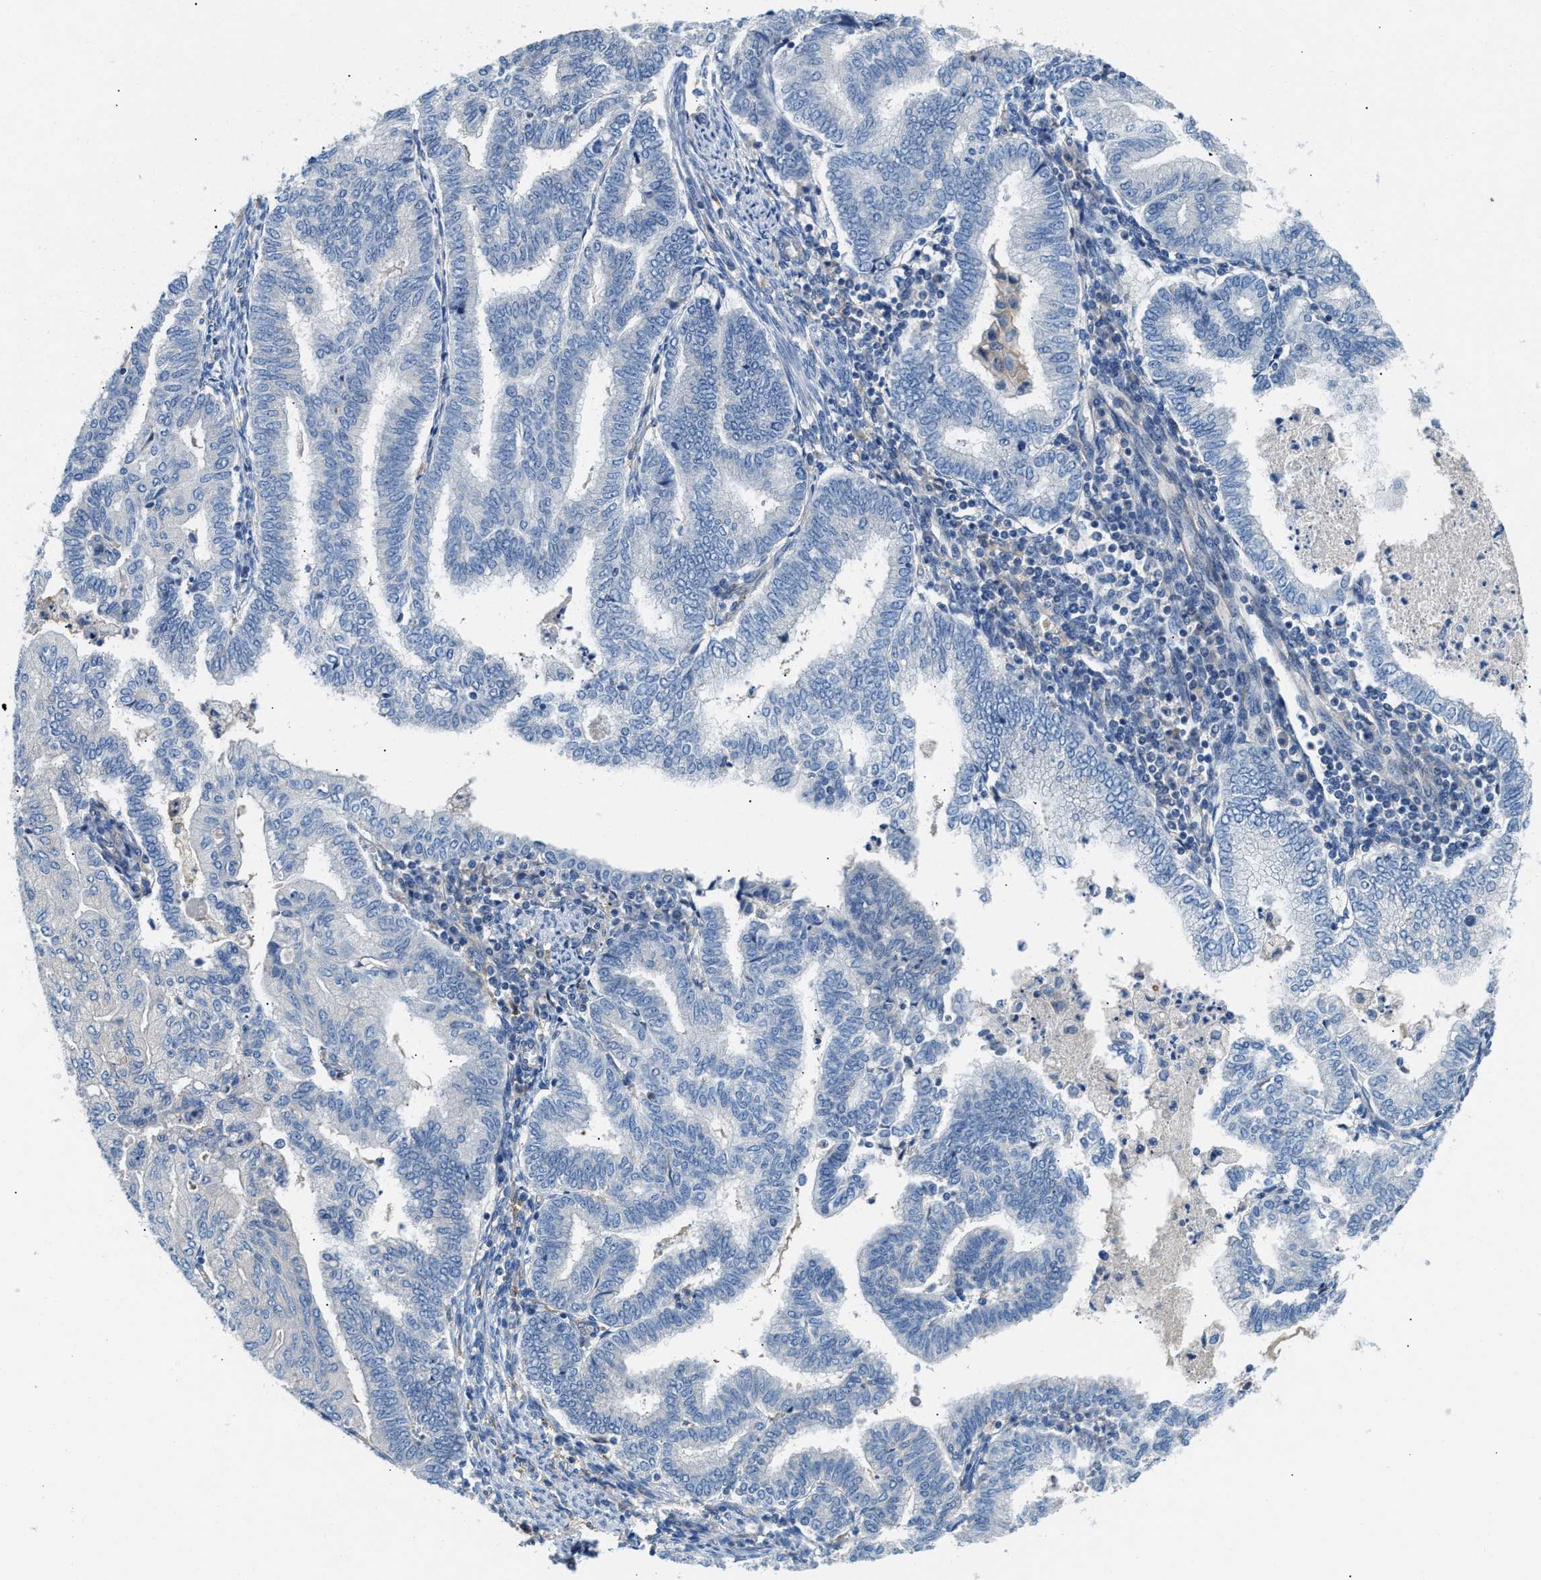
{"staining": {"intensity": "negative", "quantity": "none", "location": "none"}, "tissue": "endometrial cancer", "cell_type": "Tumor cells", "image_type": "cancer", "snomed": [{"axis": "morphology", "description": "Polyp, NOS"}, {"axis": "morphology", "description": "Adenocarcinoma, NOS"}, {"axis": "morphology", "description": "Adenoma, NOS"}, {"axis": "topography", "description": "Endometrium"}], "caption": "An image of endometrial cancer (adenoma) stained for a protein displays no brown staining in tumor cells.", "gene": "NSUN7", "patient": {"sex": "female", "age": 79}}